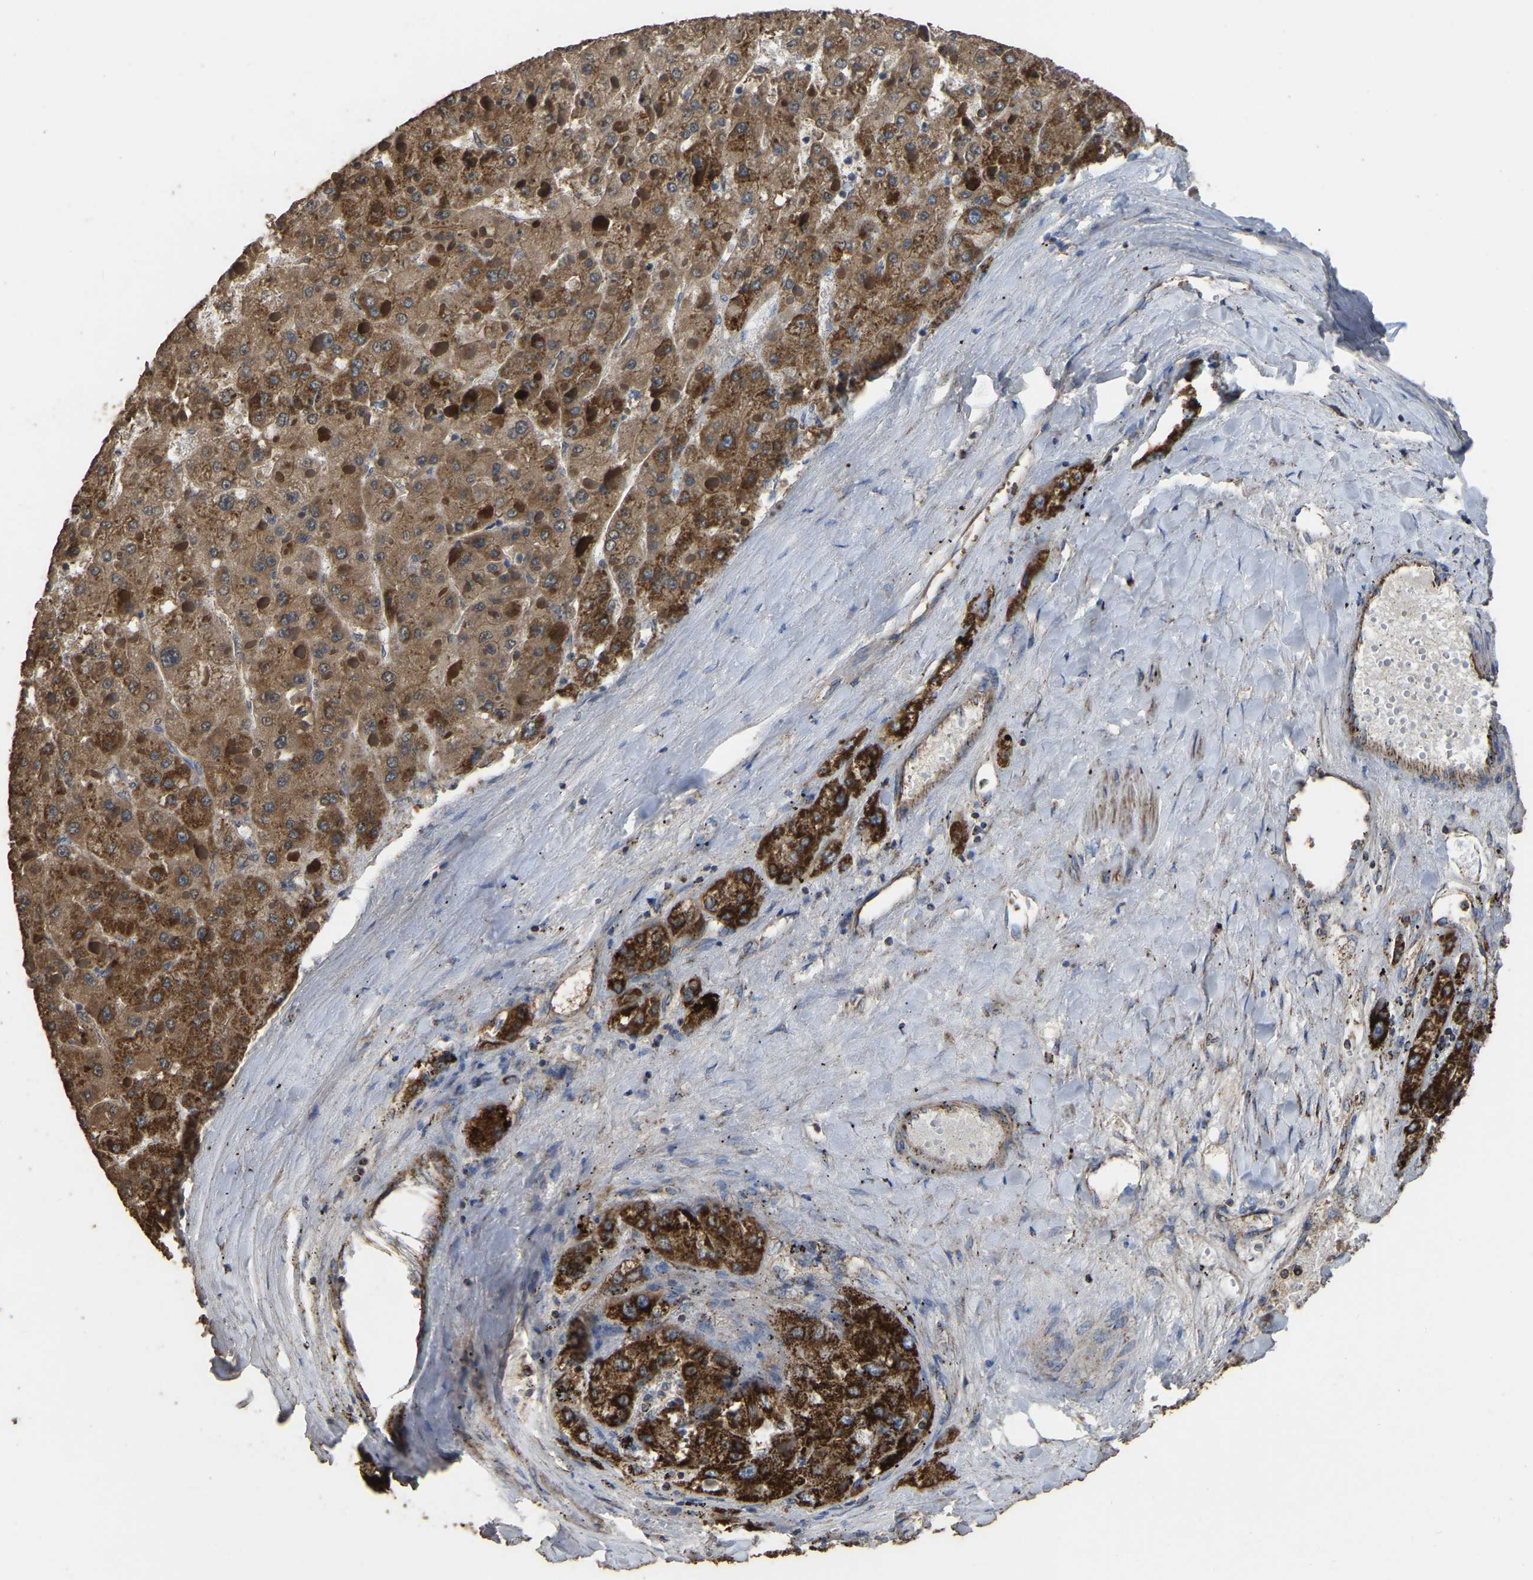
{"staining": {"intensity": "strong", "quantity": ">75%", "location": "cytoplasmic/membranous"}, "tissue": "liver cancer", "cell_type": "Tumor cells", "image_type": "cancer", "snomed": [{"axis": "morphology", "description": "Carcinoma, Hepatocellular, NOS"}, {"axis": "topography", "description": "Liver"}], "caption": "Tumor cells show high levels of strong cytoplasmic/membranous staining in approximately >75% of cells in liver cancer. The staining was performed using DAB to visualize the protein expression in brown, while the nuclei were stained in blue with hematoxylin (Magnification: 20x).", "gene": "ETFA", "patient": {"sex": "female", "age": 73}}